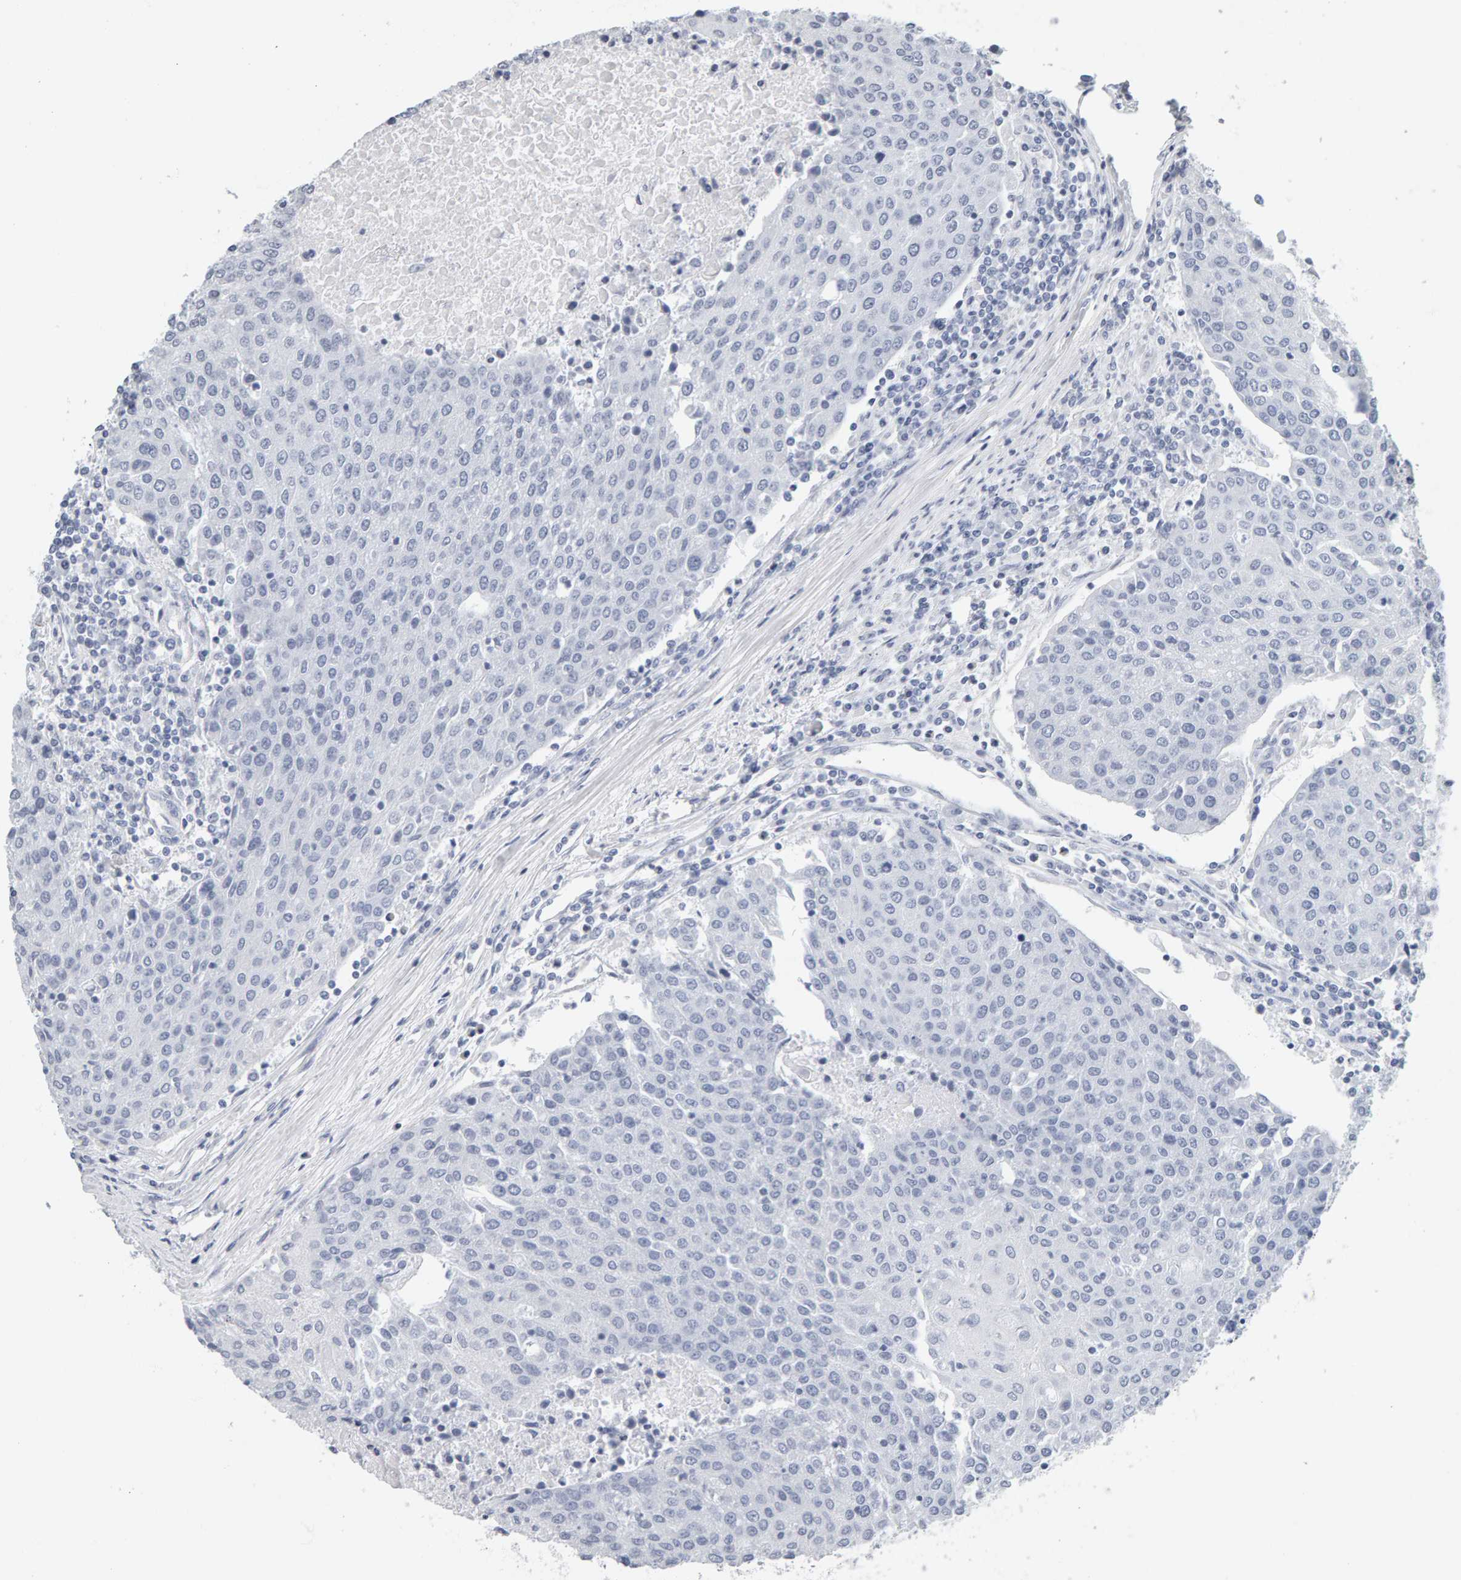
{"staining": {"intensity": "negative", "quantity": "none", "location": "none"}, "tissue": "urothelial cancer", "cell_type": "Tumor cells", "image_type": "cancer", "snomed": [{"axis": "morphology", "description": "Urothelial carcinoma, High grade"}, {"axis": "topography", "description": "Urinary bladder"}], "caption": "Tumor cells are negative for brown protein staining in urothelial carcinoma (high-grade).", "gene": "SPACA3", "patient": {"sex": "female", "age": 85}}